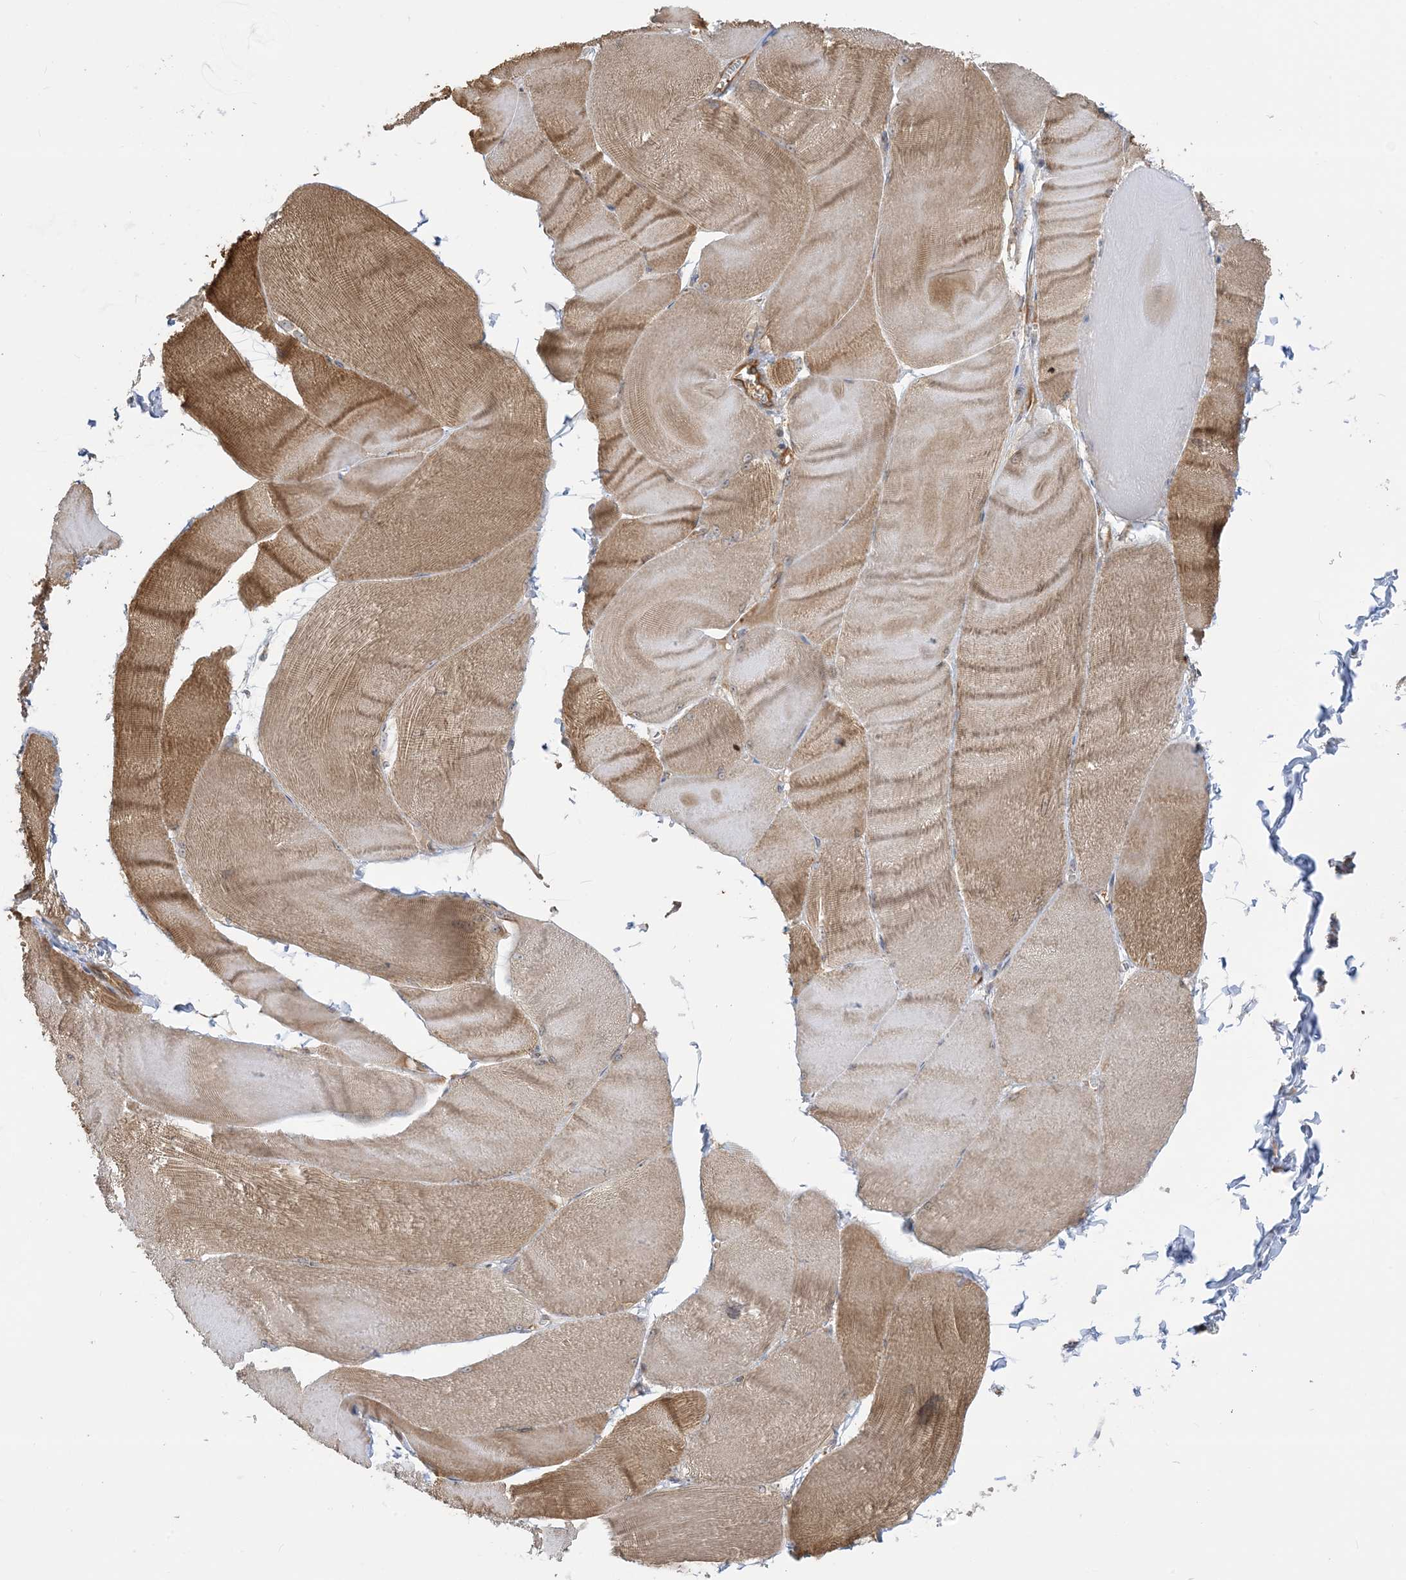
{"staining": {"intensity": "moderate", "quantity": "25%-75%", "location": "cytoplasmic/membranous"}, "tissue": "skeletal muscle", "cell_type": "Myocytes", "image_type": "normal", "snomed": [{"axis": "morphology", "description": "Normal tissue, NOS"}, {"axis": "morphology", "description": "Basal cell carcinoma"}, {"axis": "topography", "description": "Skeletal muscle"}], "caption": "Immunohistochemistry (IHC) of unremarkable skeletal muscle shows medium levels of moderate cytoplasmic/membranous staining in about 25%-75% of myocytes.", "gene": "SRP72", "patient": {"sex": "female", "age": 64}}